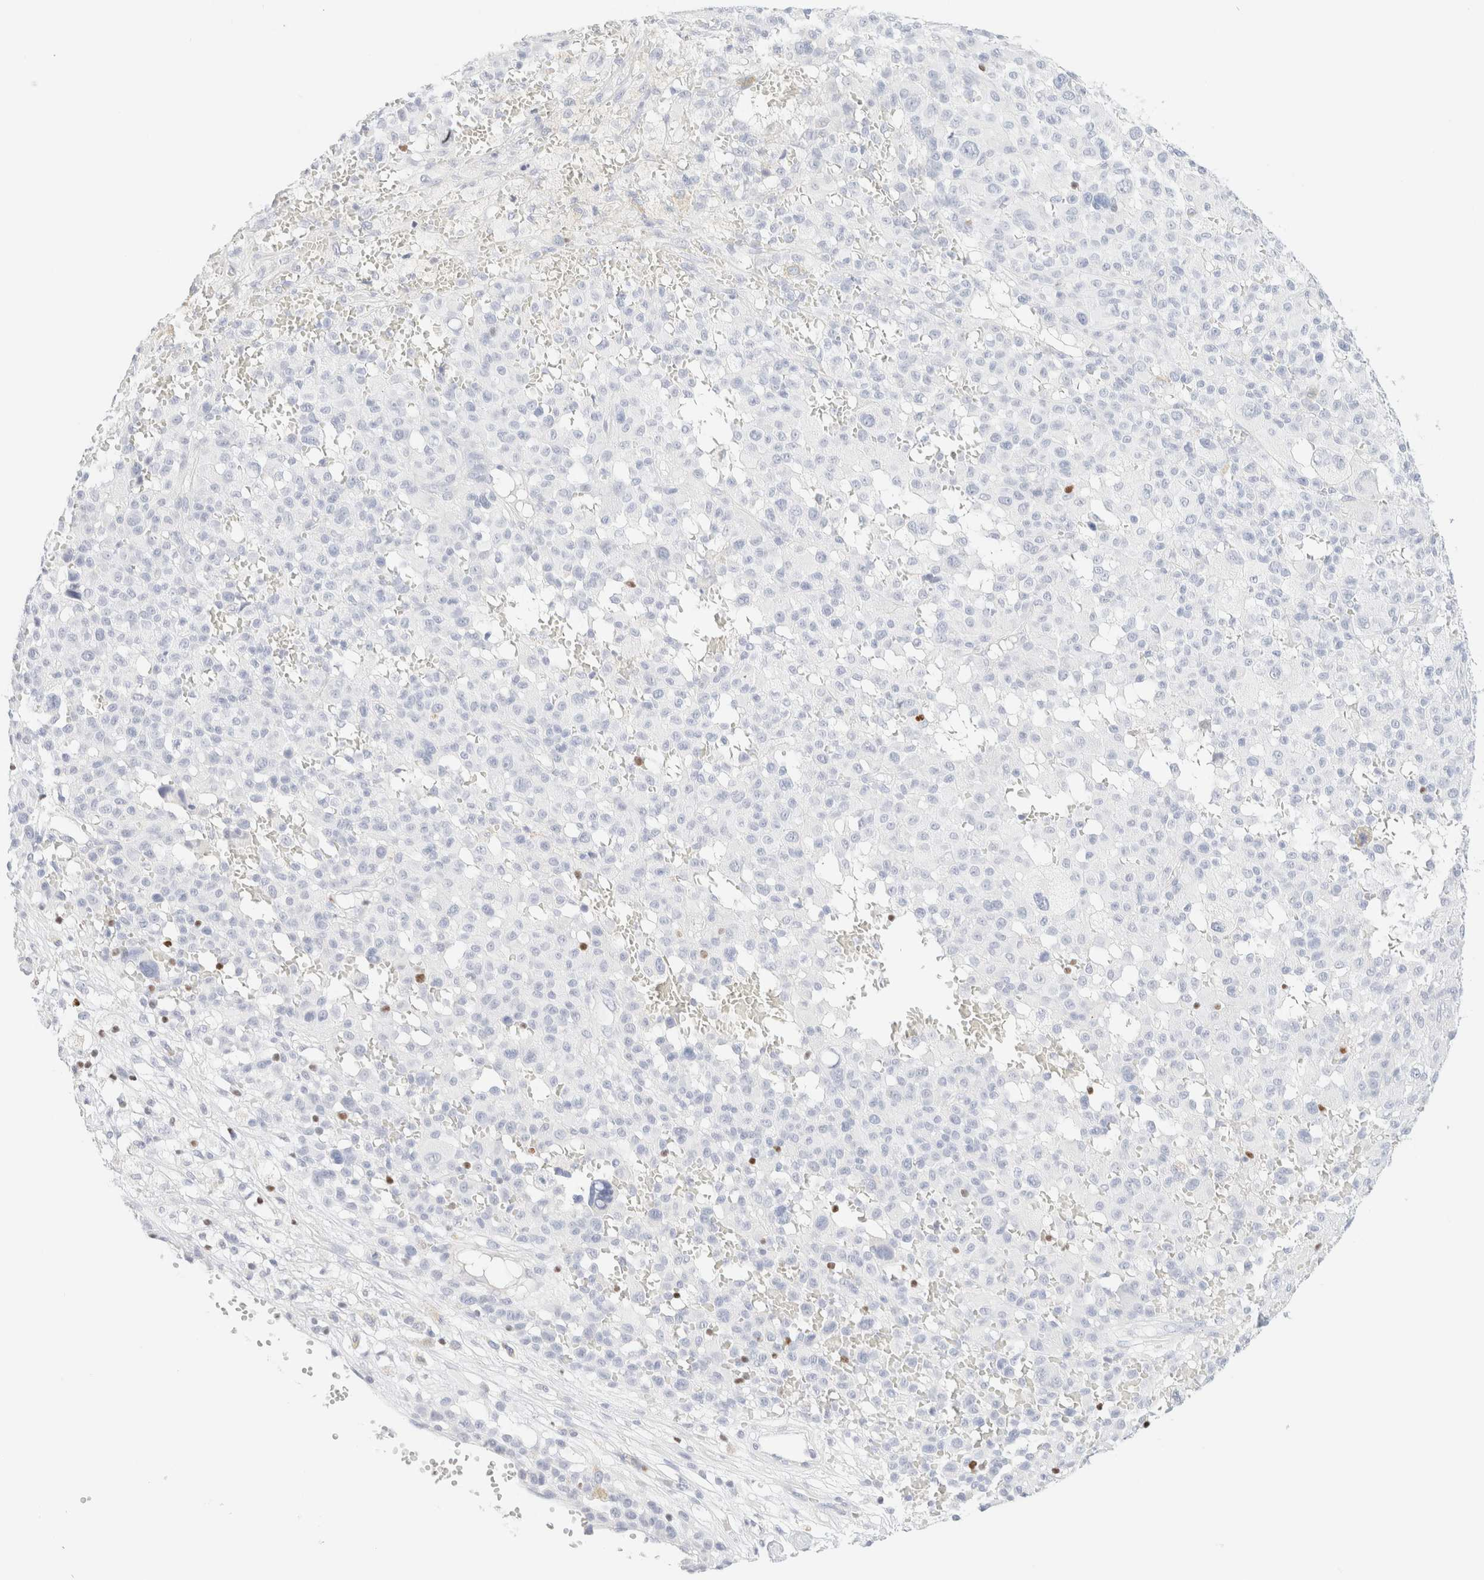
{"staining": {"intensity": "negative", "quantity": "none", "location": "none"}, "tissue": "melanoma", "cell_type": "Tumor cells", "image_type": "cancer", "snomed": [{"axis": "morphology", "description": "Malignant melanoma, Metastatic site"}, {"axis": "topography", "description": "Skin"}], "caption": "An image of malignant melanoma (metastatic site) stained for a protein demonstrates no brown staining in tumor cells.", "gene": "IKZF3", "patient": {"sex": "female", "age": 74}}